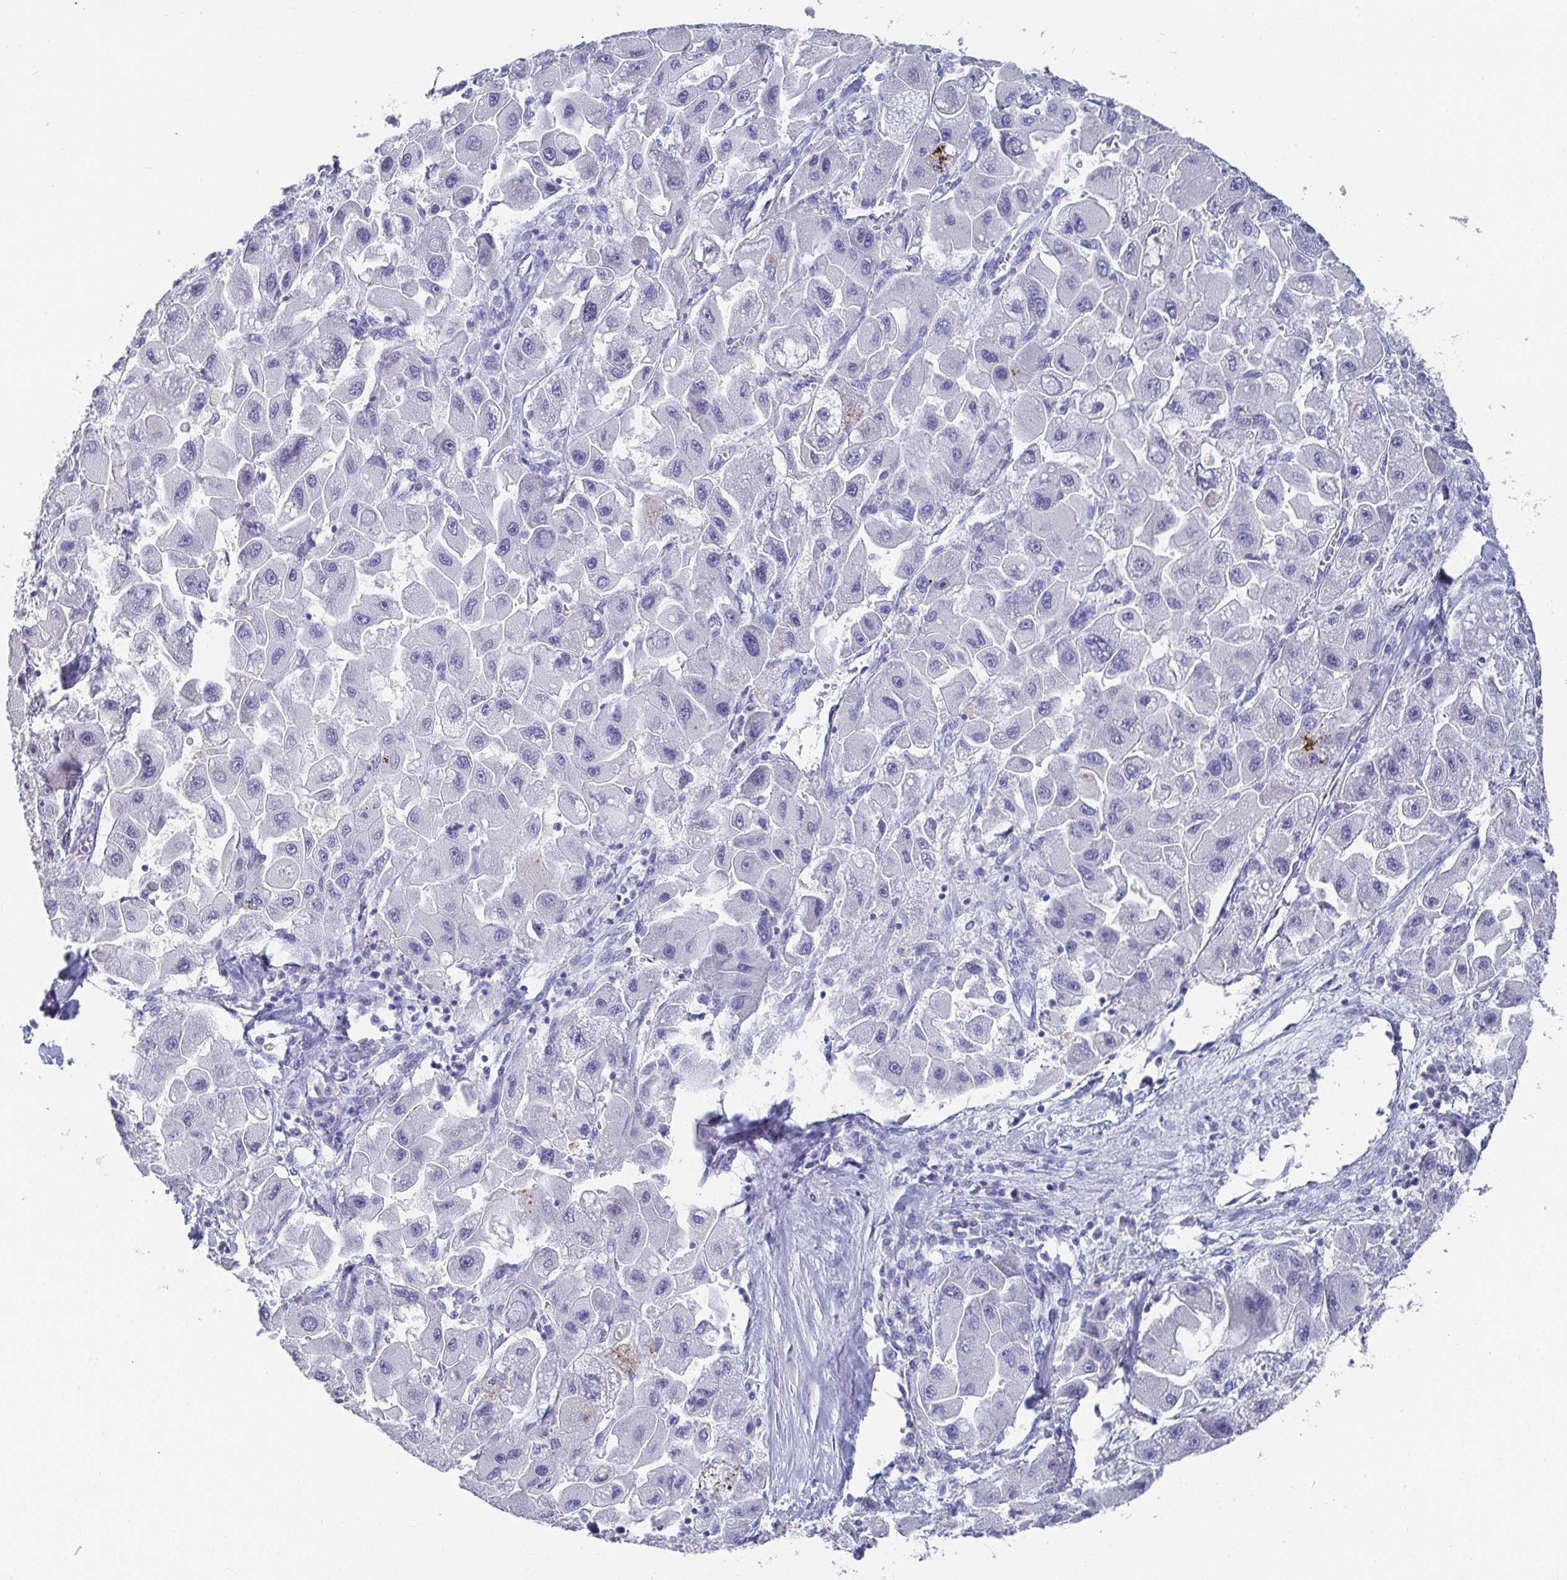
{"staining": {"intensity": "negative", "quantity": "none", "location": "none"}, "tissue": "liver cancer", "cell_type": "Tumor cells", "image_type": "cancer", "snomed": [{"axis": "morphology", "description": "Carcinoma, Hepatocellular, NOS"}, {"axis": "topography", "description": "Liver"}], "caption": "Immunohistochemical staining of liver cancer exhibits no significant positivity in tumor cells.", "gene": "GRIA1", "patient": {"sex": "male", "age": 24}}